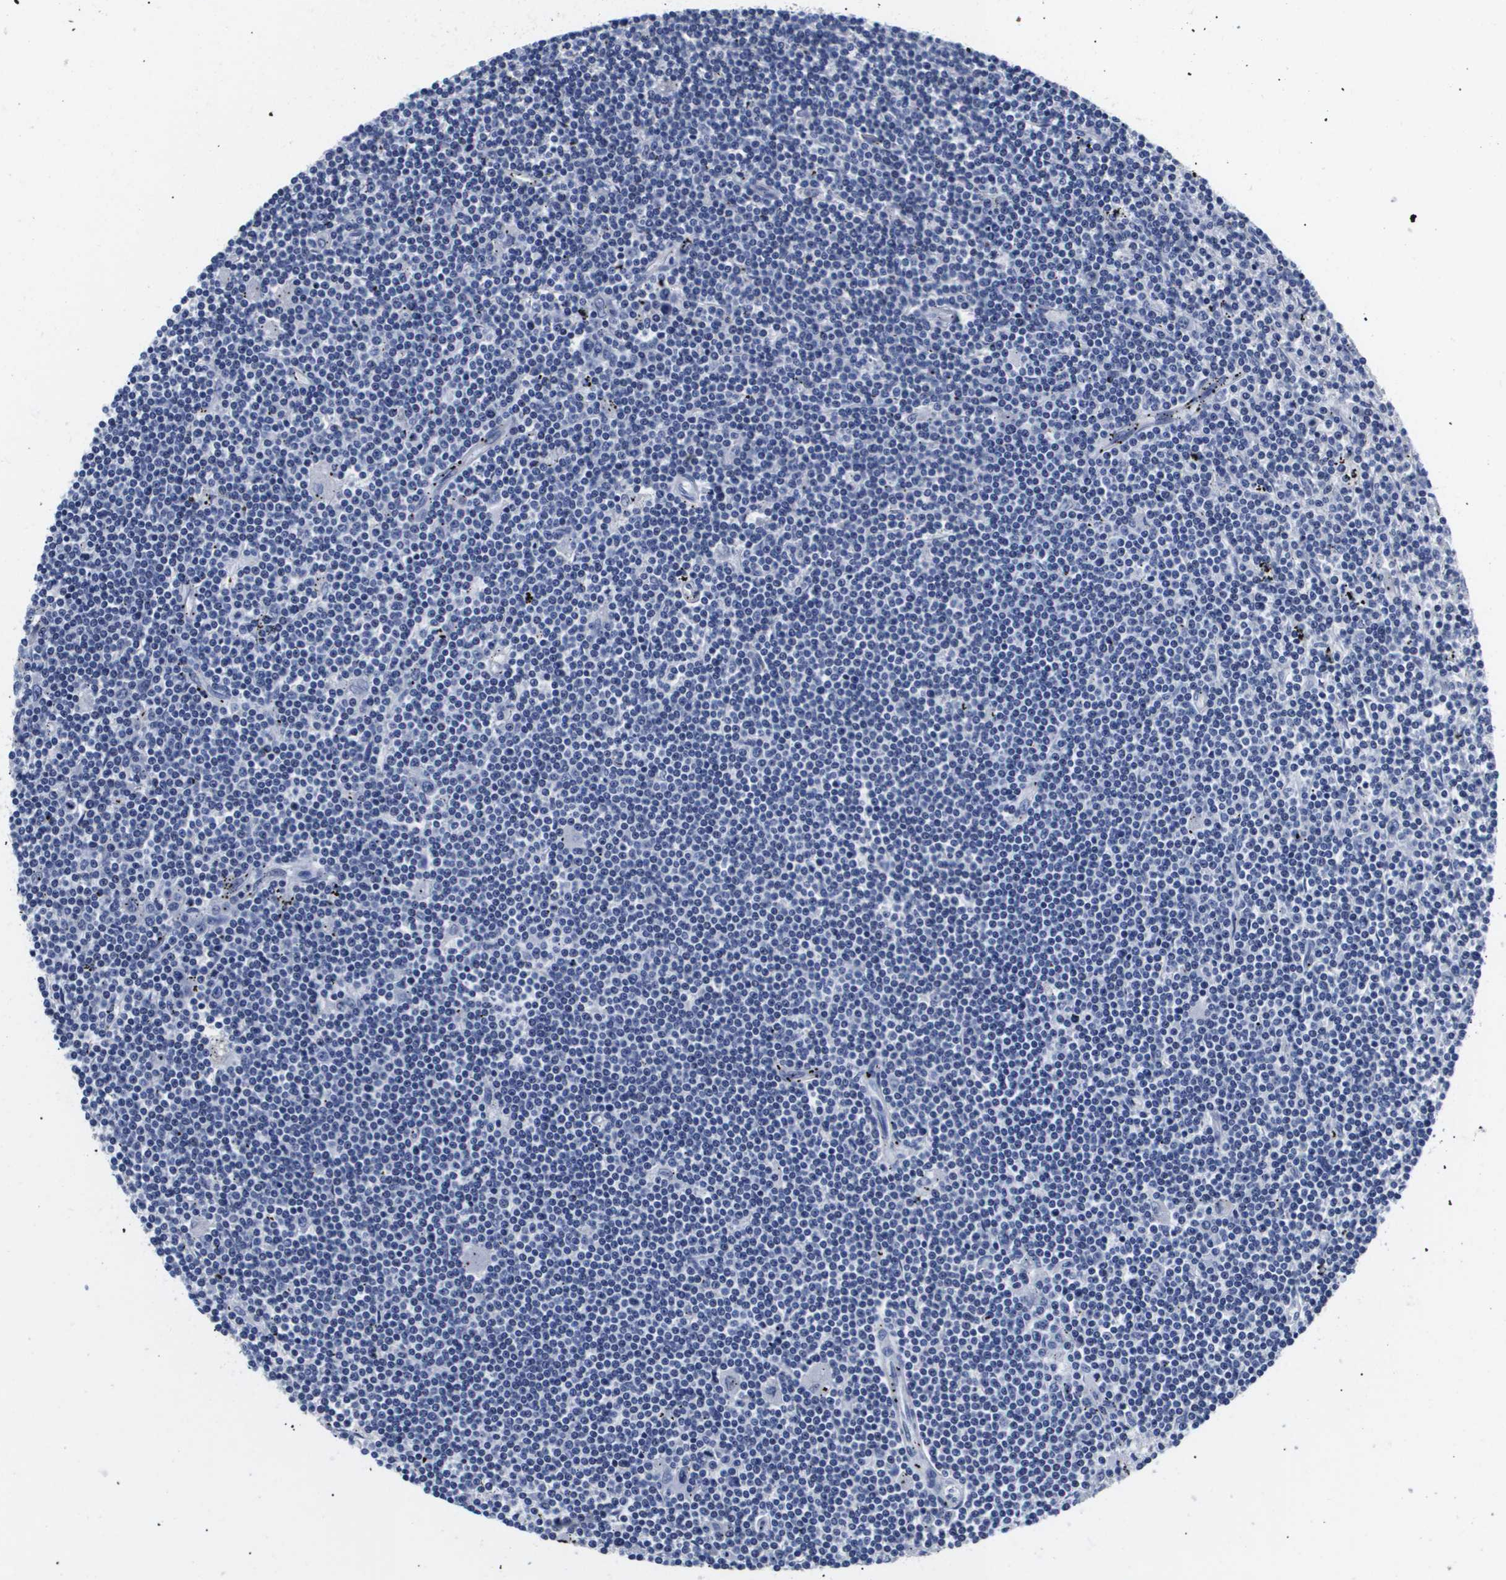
{"staining": {"intensity": "negative", "quantity": "none", "location": "none"}, "tissue": "lymphoma", "cell_type": "Tumor cells", "image_type": "cancer", "snomed": [{"axis": "morphology", "description": "Malignant lymphoma, non-Hodgkin's type, Low grade"}, {"axis": "topography", "description": "Spleen"}], "caption": "This micrograph is of lymphoma stained with immunohistochemistry (IHC) to label a protein in brown with the nuclei are counter-stained blue. There is no staining in tumor cells.", "gene": "ATP6V0A4", "patient": {"sex": "male", "age": 76}}